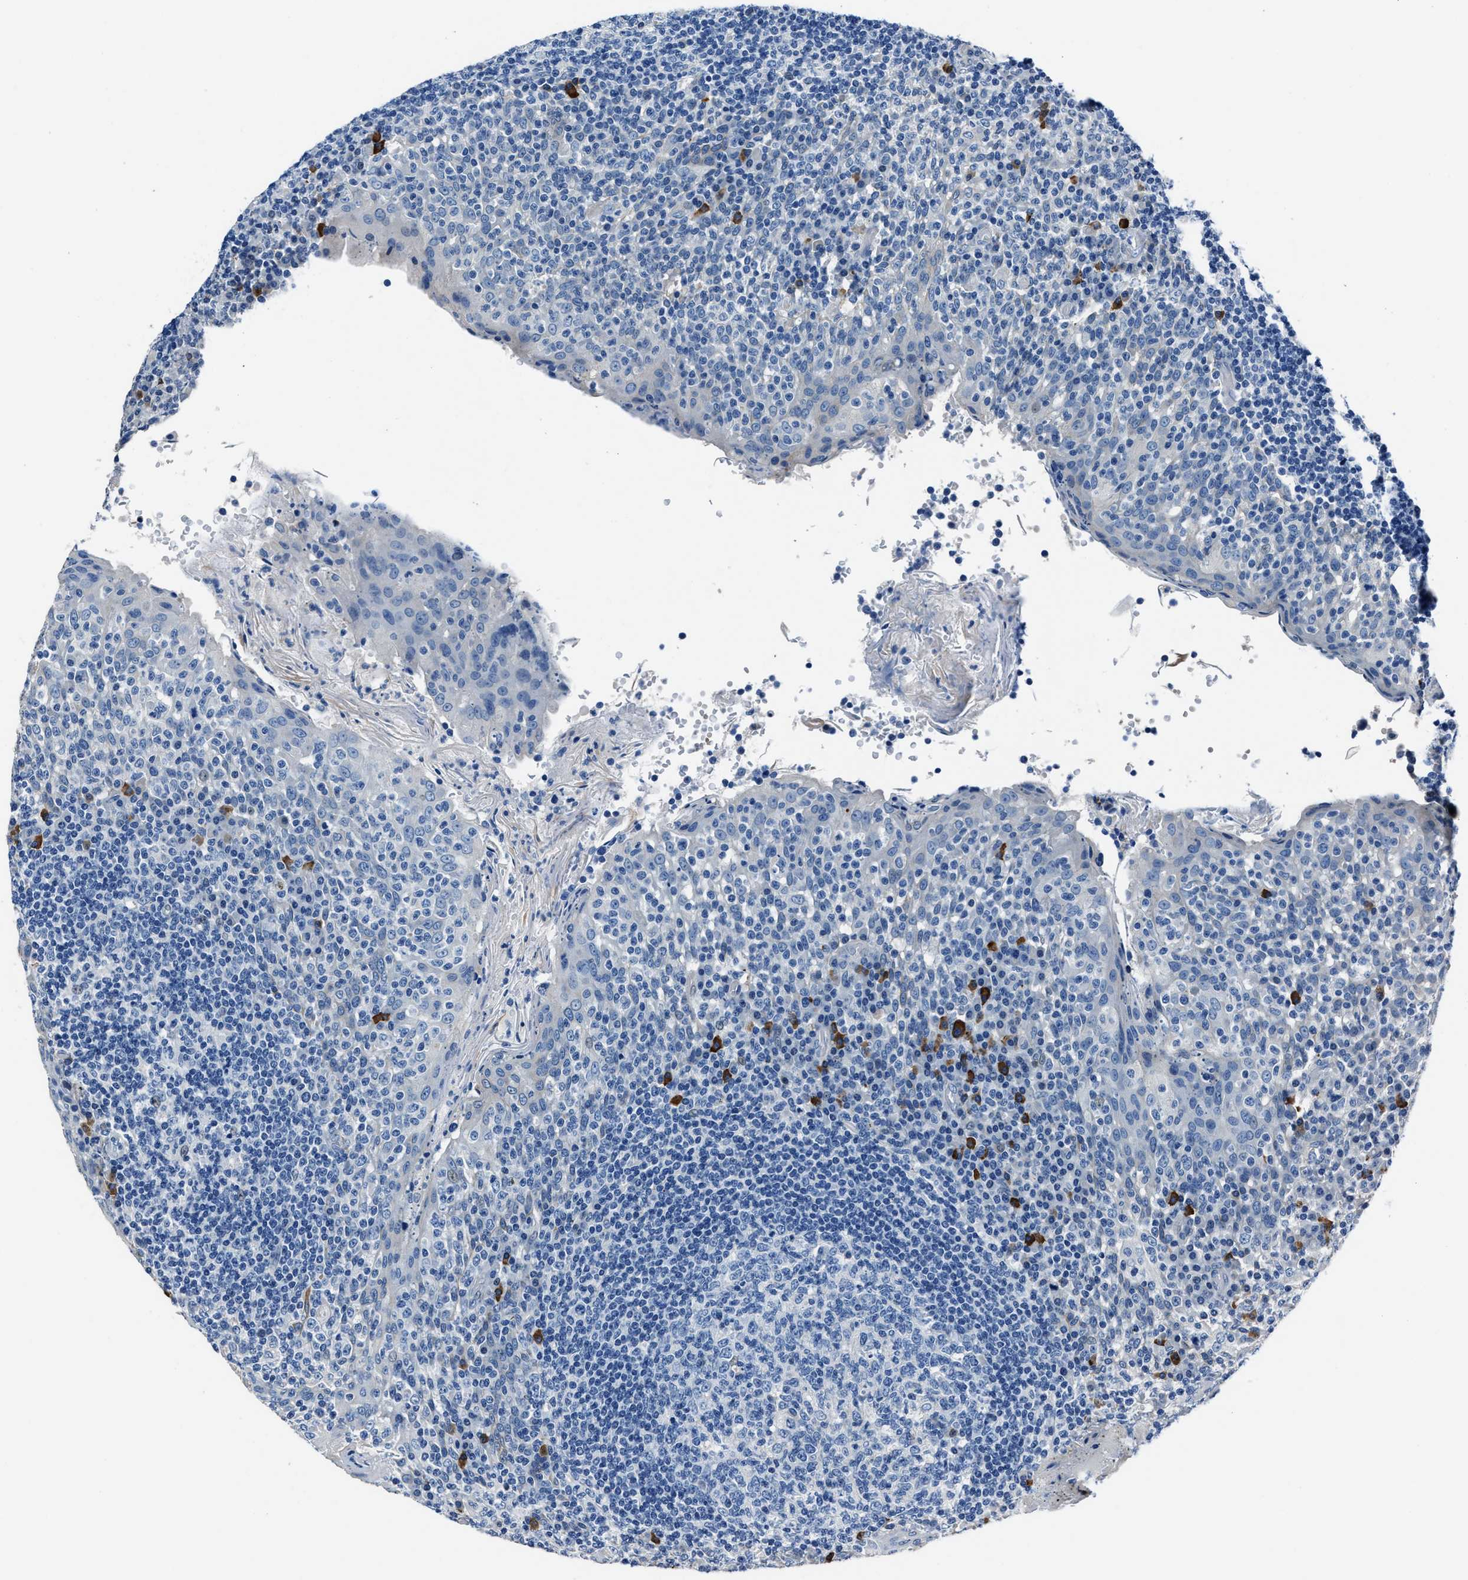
{"staining": {"intensity": "negative", "quantity": "none", "location": "none"}, "tissue": "tonsil", "cell_type": "Germinal center cells", "image_type": "normal", "snomed": [{"axis": "morphology", "description": "Normal tissue, NOS"}, {"axis": "topography", "description": "Tonsil"}], "caption": "A photomicrograph of tonsil stained for a protein demonstrates no brown staining in germinal center cells.", "gene": "NACAD", "patient": {"sex": "female", "age": 19}}